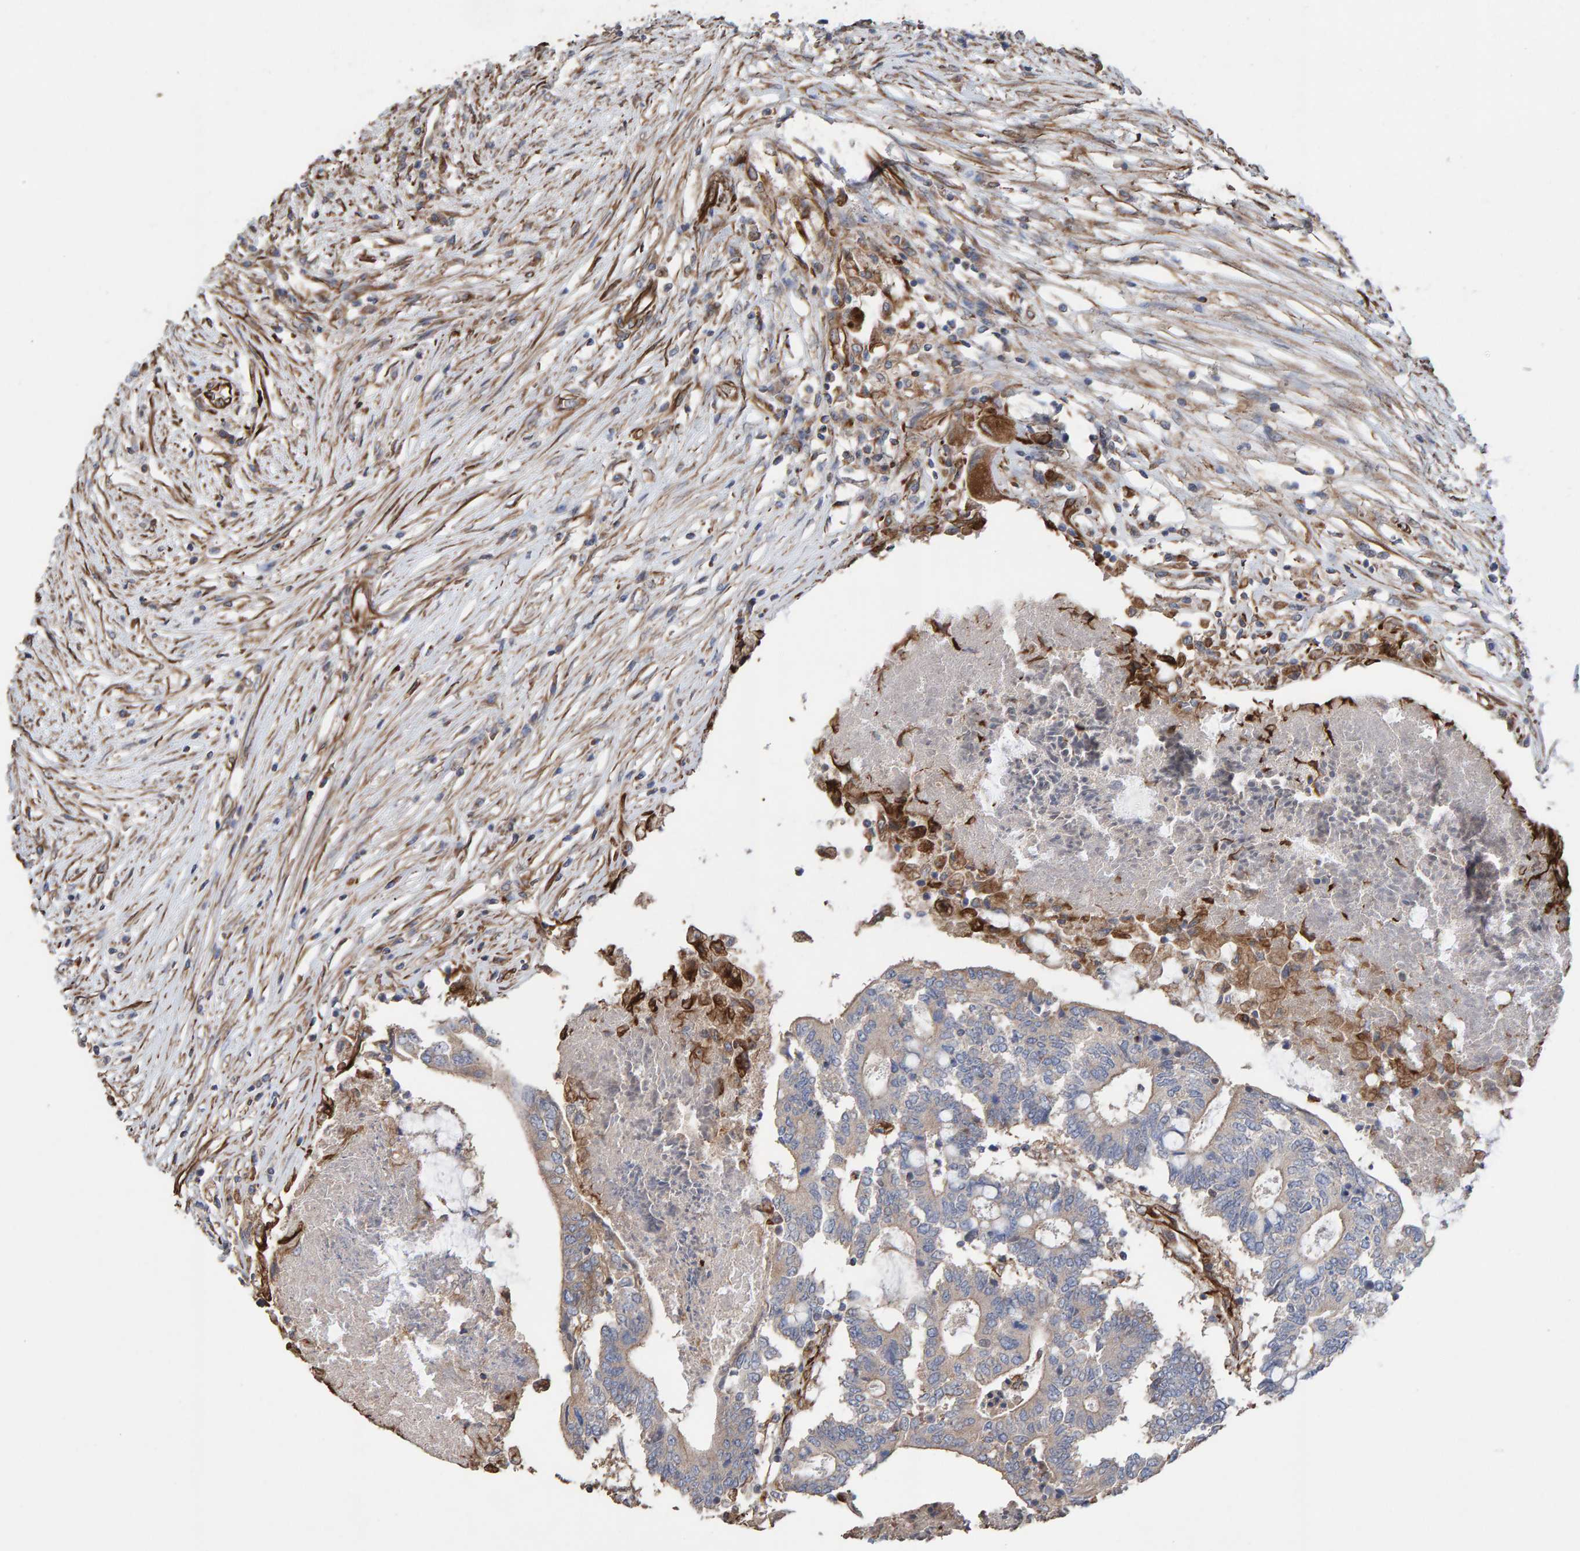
{"staining": {"intensity": "negative", "quantity": "none", "location": "none"}, "tissue": "colorectal cancer", "cell_type": "Tumor cells", "image_type": "cancer", "snomed": [{"axis": "morphology", "description": "Adenocarcinoma, NOS"}, {"axis": "topography", "description": "Rectum"}], "caption": "There is no significant expression in tumor cells of adenocarcinoma (colorectal).", "gene": "ZNF347", "patient": {"sex": "male", "age": 63}}